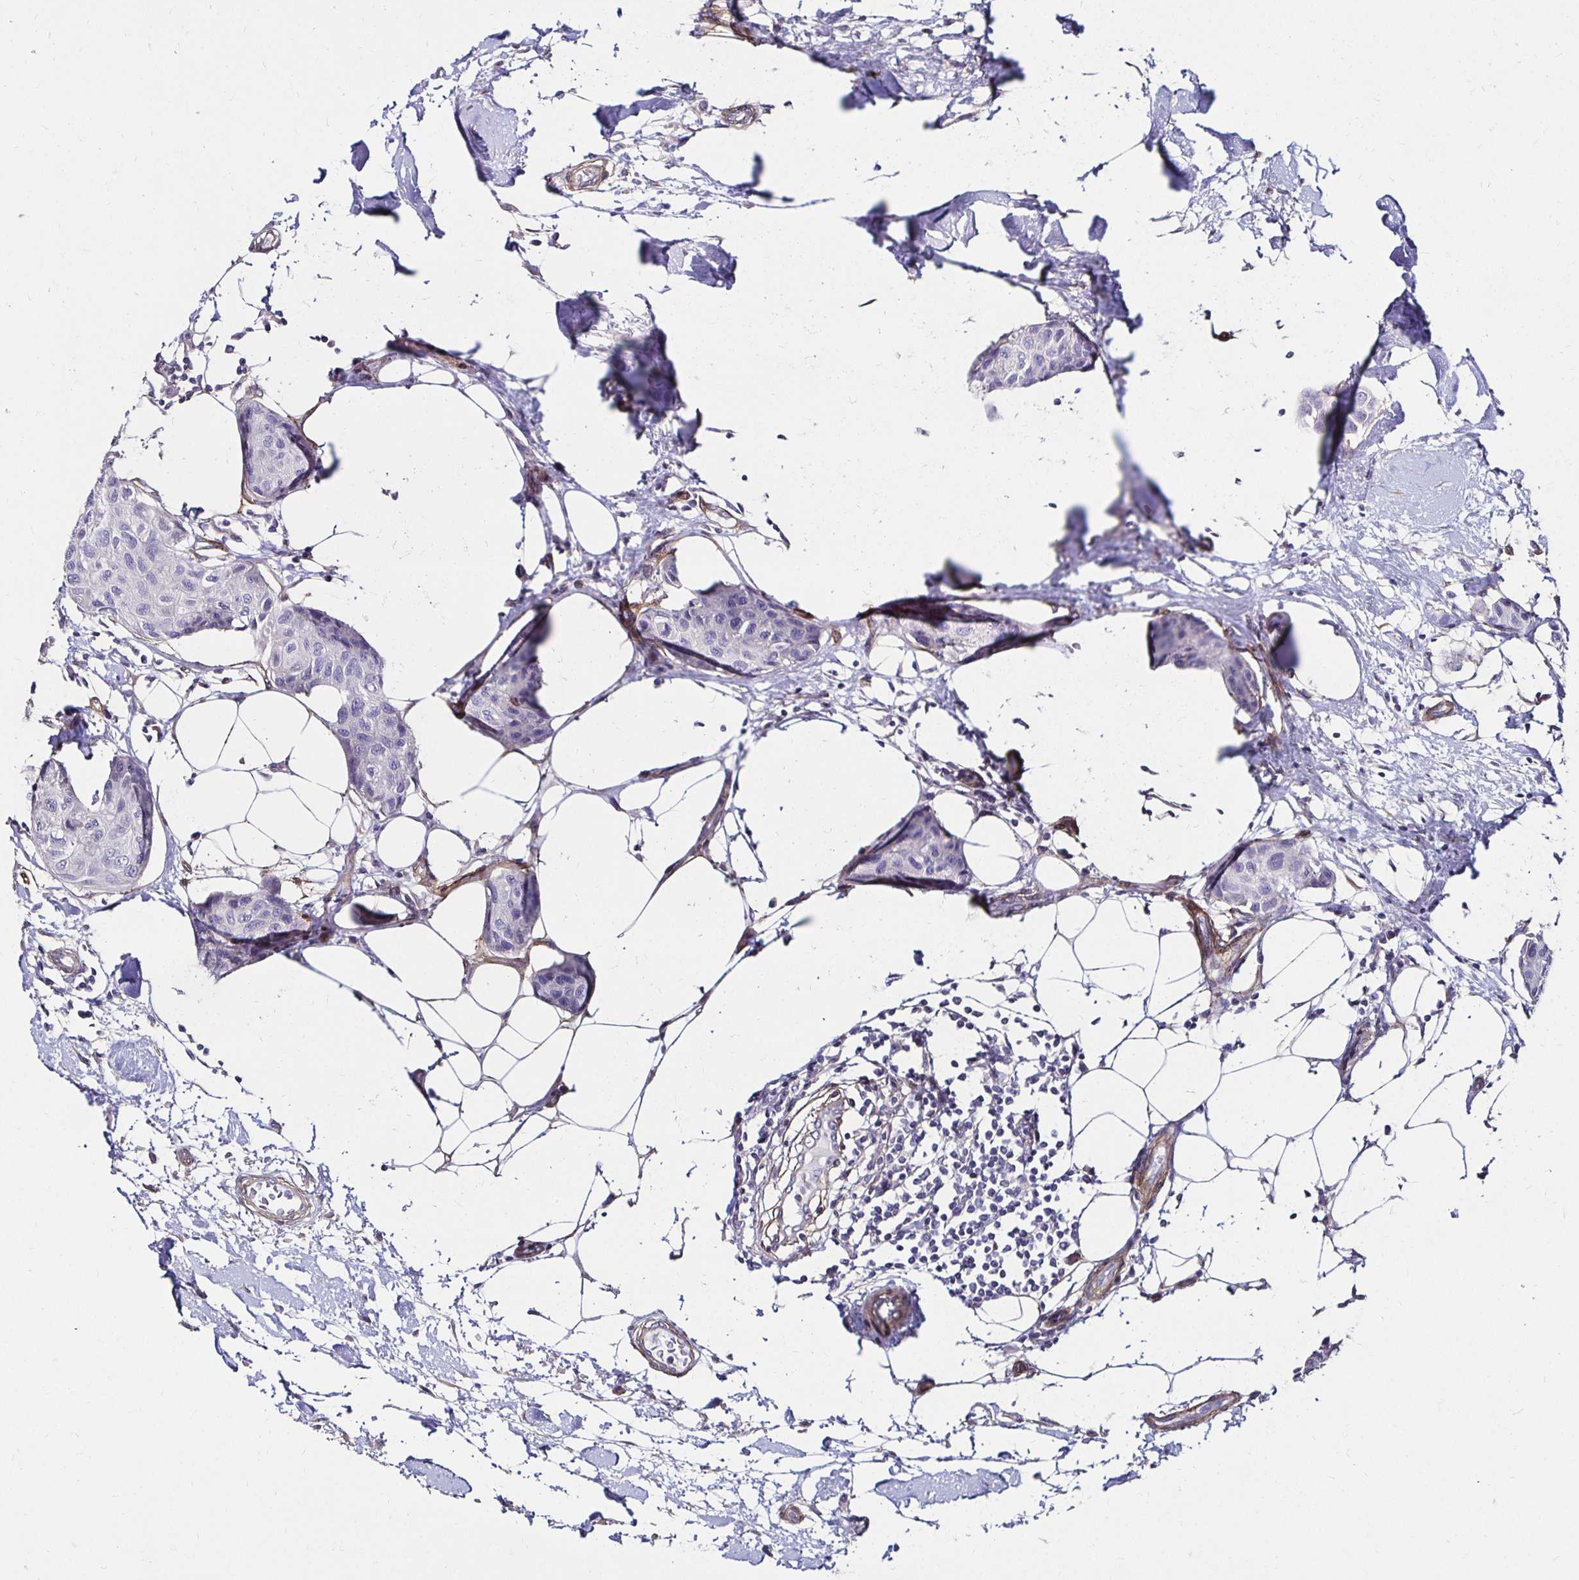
{"staining": {"intensity": "negative", "quantity": "none", "location": "none"}, "tissue": "breast cancer", "cell_type": "Tumor cells", "image_type": "cancer", "snomed": [{"axis": "morphology", "description": "Duct carcinoma"}, {"axis": "topography", "description": "Breast"}, {"axis": "topography", "description": "Lymph node"}], "caption": "The immunohistochemistry (IHC) histopathology image has no significant expression in tumor cells of breast cancer tissue. Brightfield microscopy of immunohistochemistry (IHC) stained with DAB (brown) and hematoxylin (blue), captured at high magnification.", "gene": "ITGB1", "patient": {"sex": "female", "age": 80}}